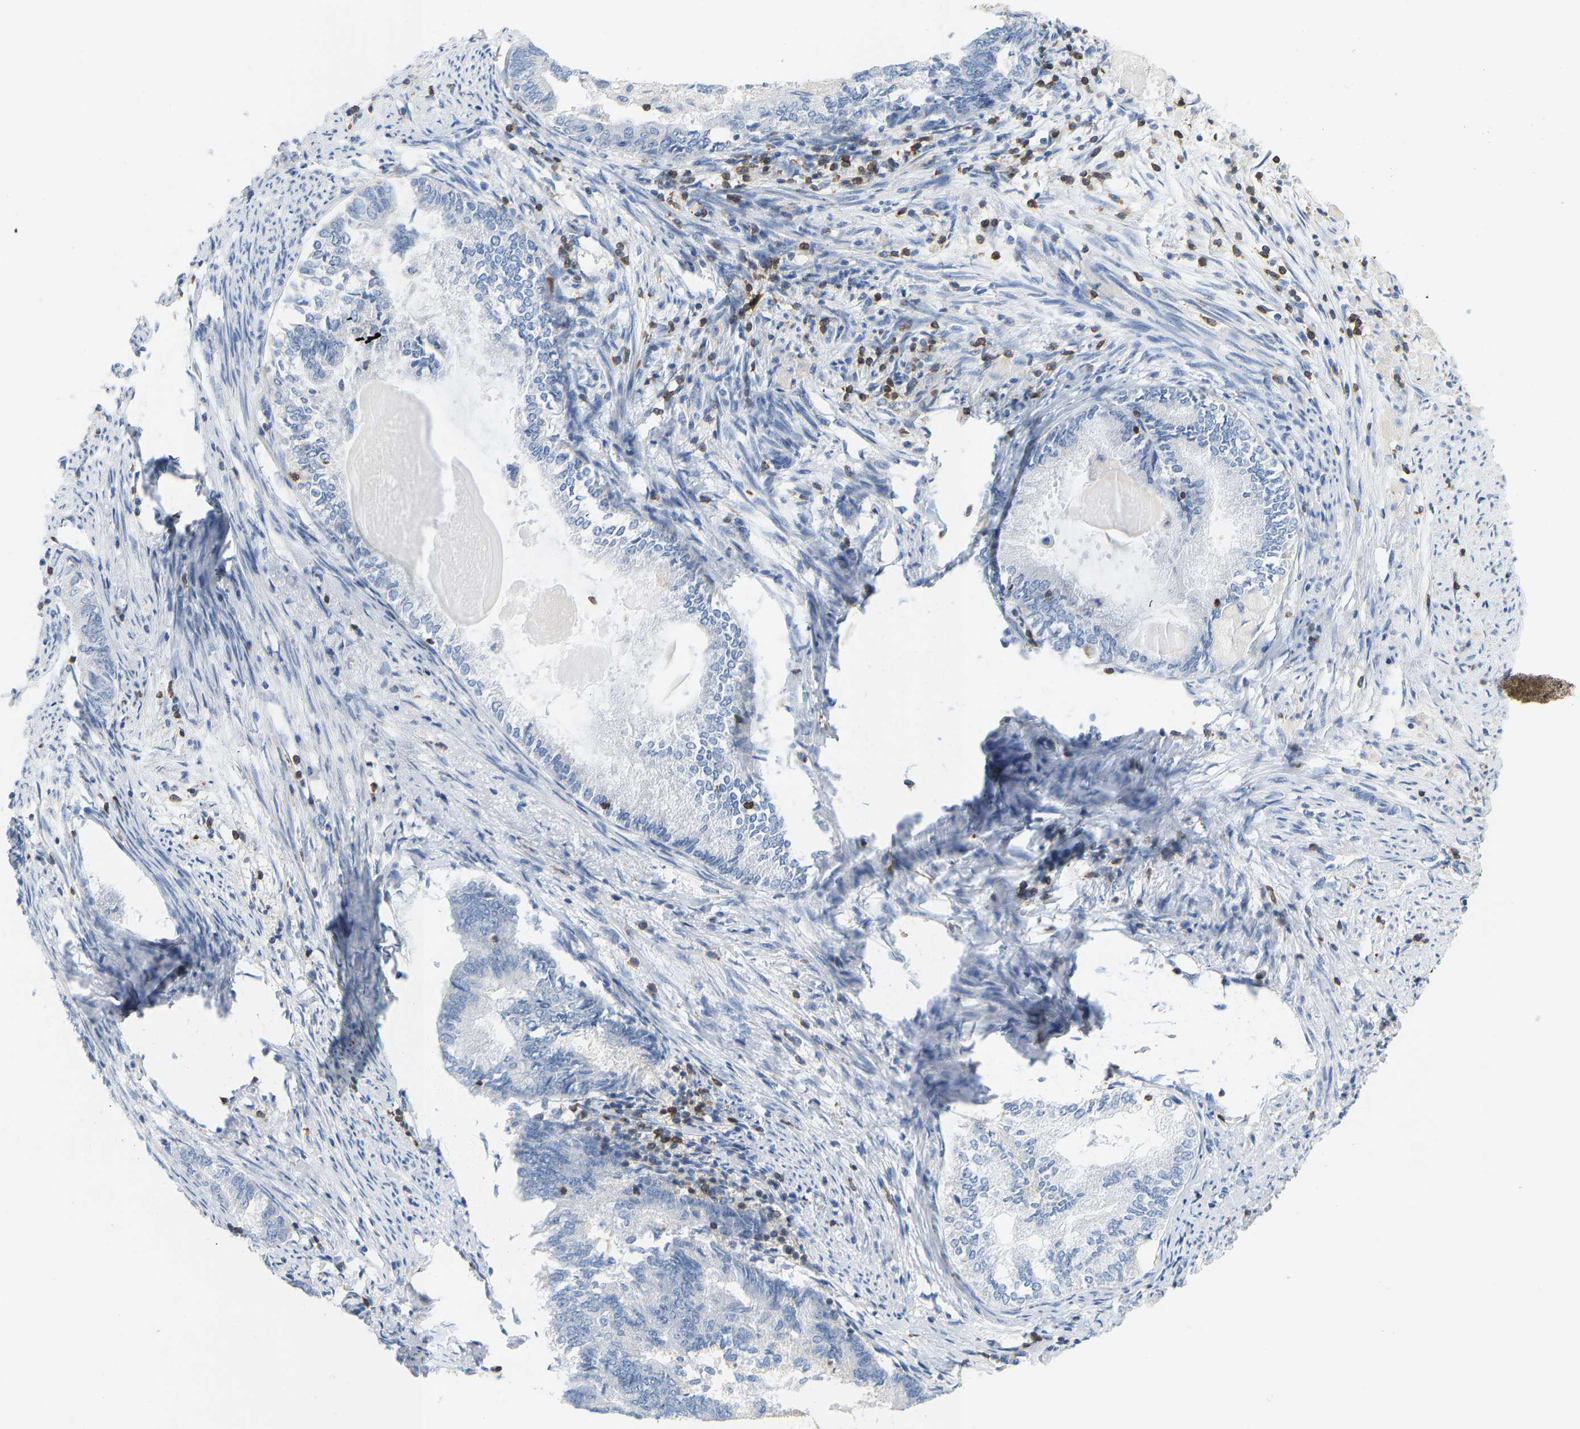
{"staining": {"intensity": "negative", "quantity": "none", "location": "none"}, "tissue": "endometrial cancer", "cell_type": "Tumor cells", "image_type": "cancer", "snomed": [{"axis": "morphology", "description": "Adenocarcinoma, NOS"}, {"axis": "topography", "description": "Endometrium"}], "caption": "A micrograph of human adenocarcinoma (endometrial) is negative for staining in tumor cells. Nuclei are stained in blue.", "gene": "EVL", "patient": {"sex": "female", "age": 86}}